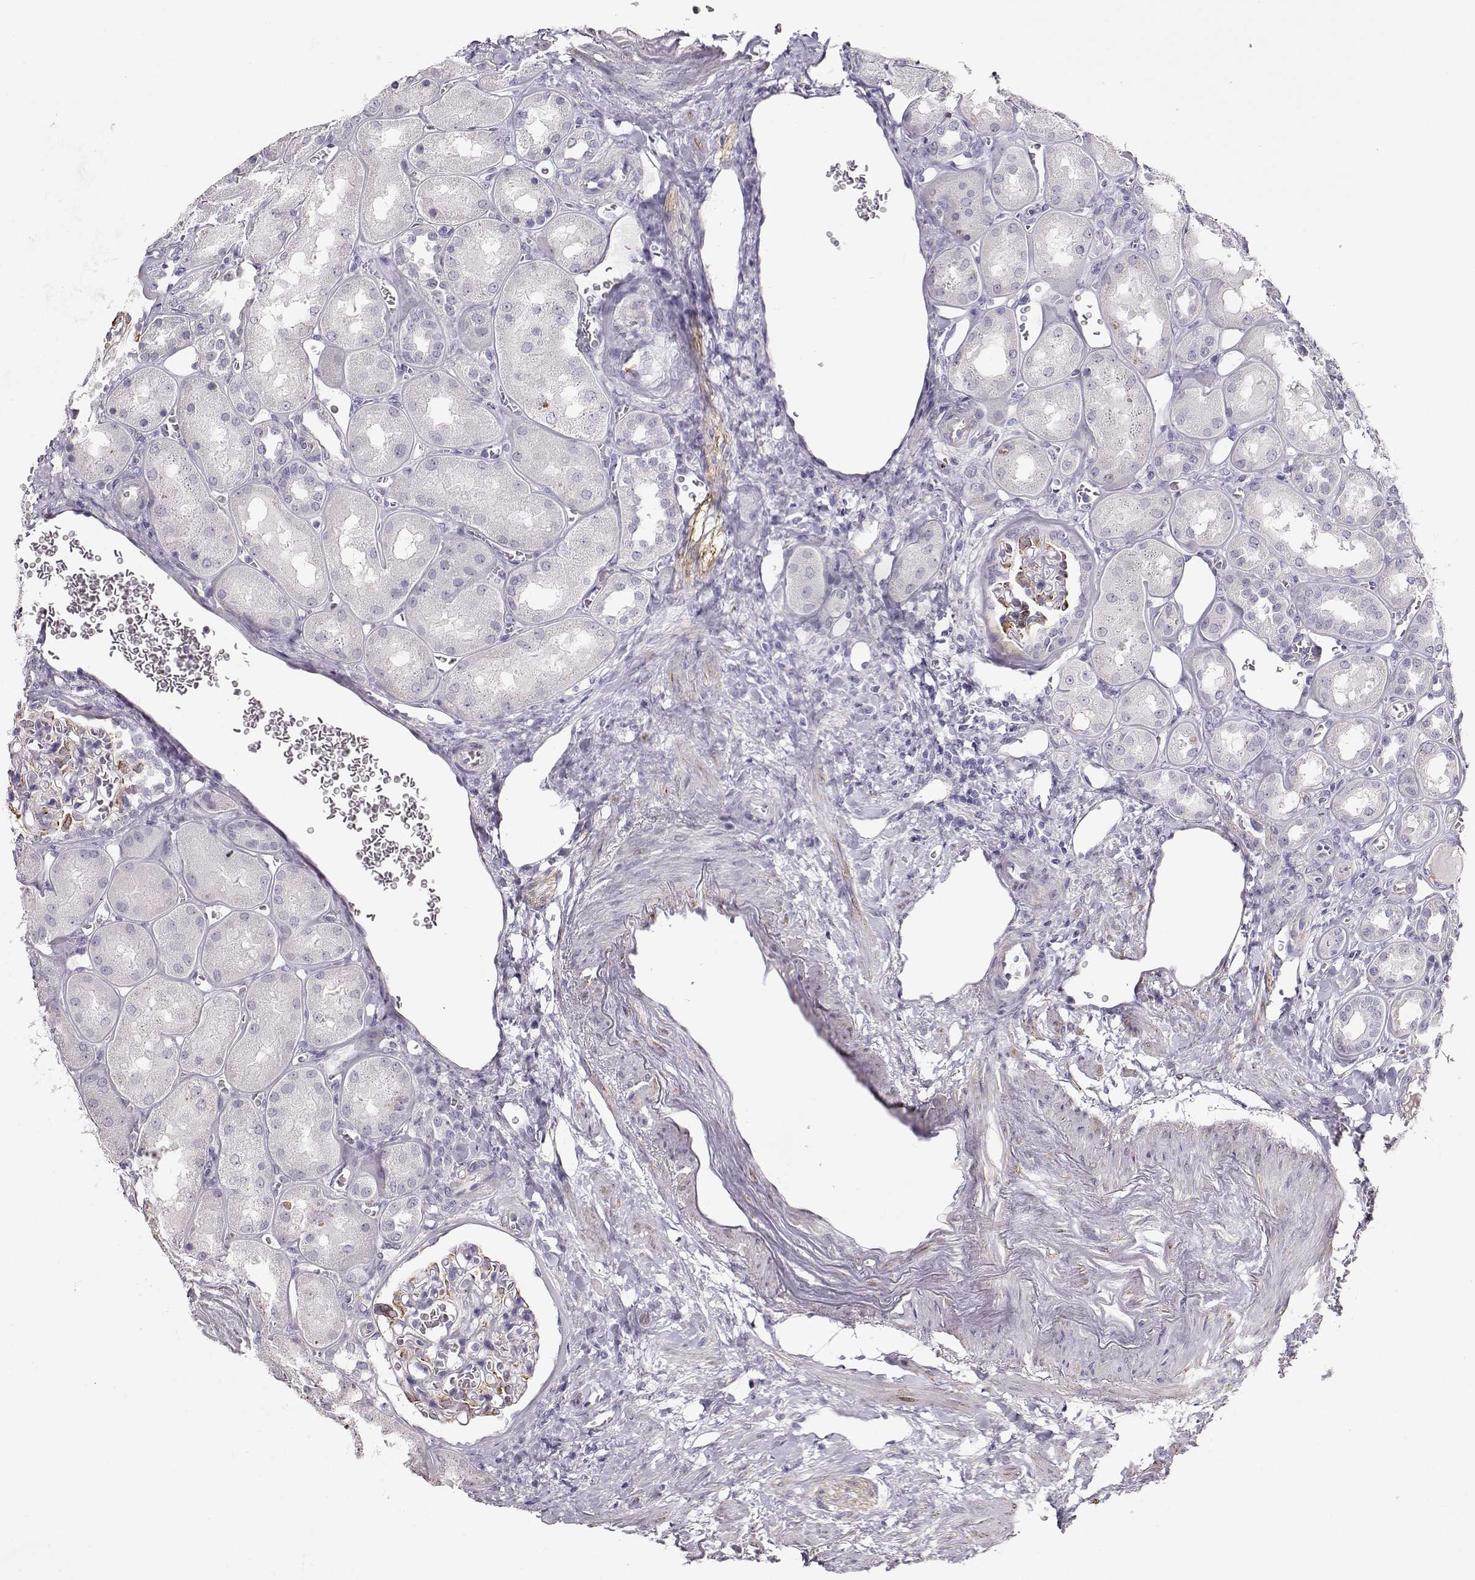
{"staining": {"intensity": "weak", "quantity": "<25%", "location": "cytoplasmic/membranous"}, "tissue": "kidney", "cell_type": "Cells in glomeruli", "image_type": "normal", "snomed": [{"axis": "morphology", "description": "Normal tissue, NOS"}, {"axis": "topography", "description": "Kidney"}], "caption": "This is an immunohistochemistry (IHC) histopathology image of normal kidney. There is no expression in cells in glomeruli.", "gene": "RBM44", "patient": {"sex": "male", "age": 73}}